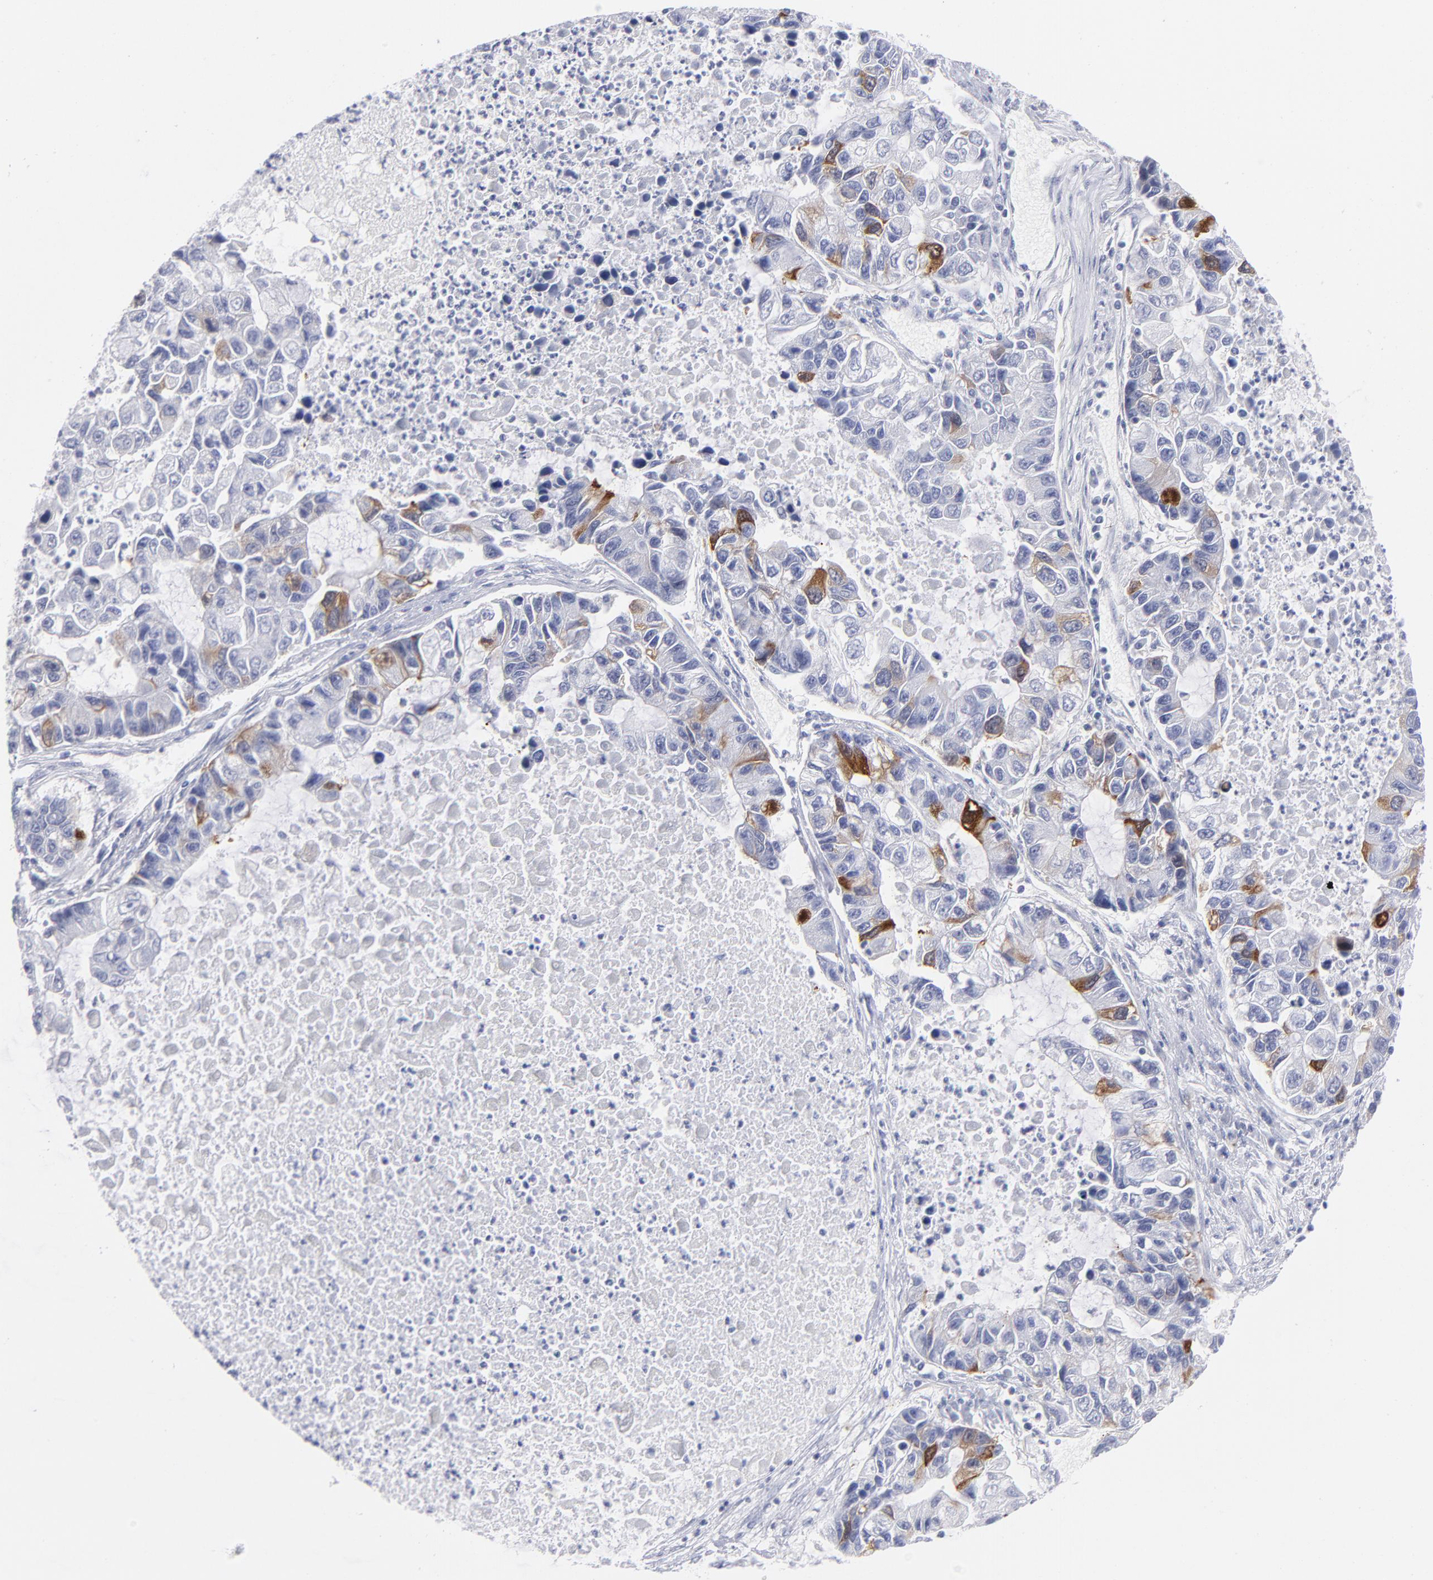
{"staining": {"intensity": "moderate", "quantity": "<25%", "location": "cytoplasmic/membranous"}, "tissue": "lung cancer", "cell_type": "Tumor cells", "image_type": "cancer", "snomed": [{"axis": "morphology", "description": "Adenocarcinoma, NOS"}, {"axis": "topography", "description": "Lung"}], "caption": "This micrograph reveals IHC staining of human lung adenocarcinoma, with low moderate cytoplasmic/membranous expression in approximately <25% of tumor cells.", "gene": "CCNB1", "patient": {"sex": "female", "age": 51}}